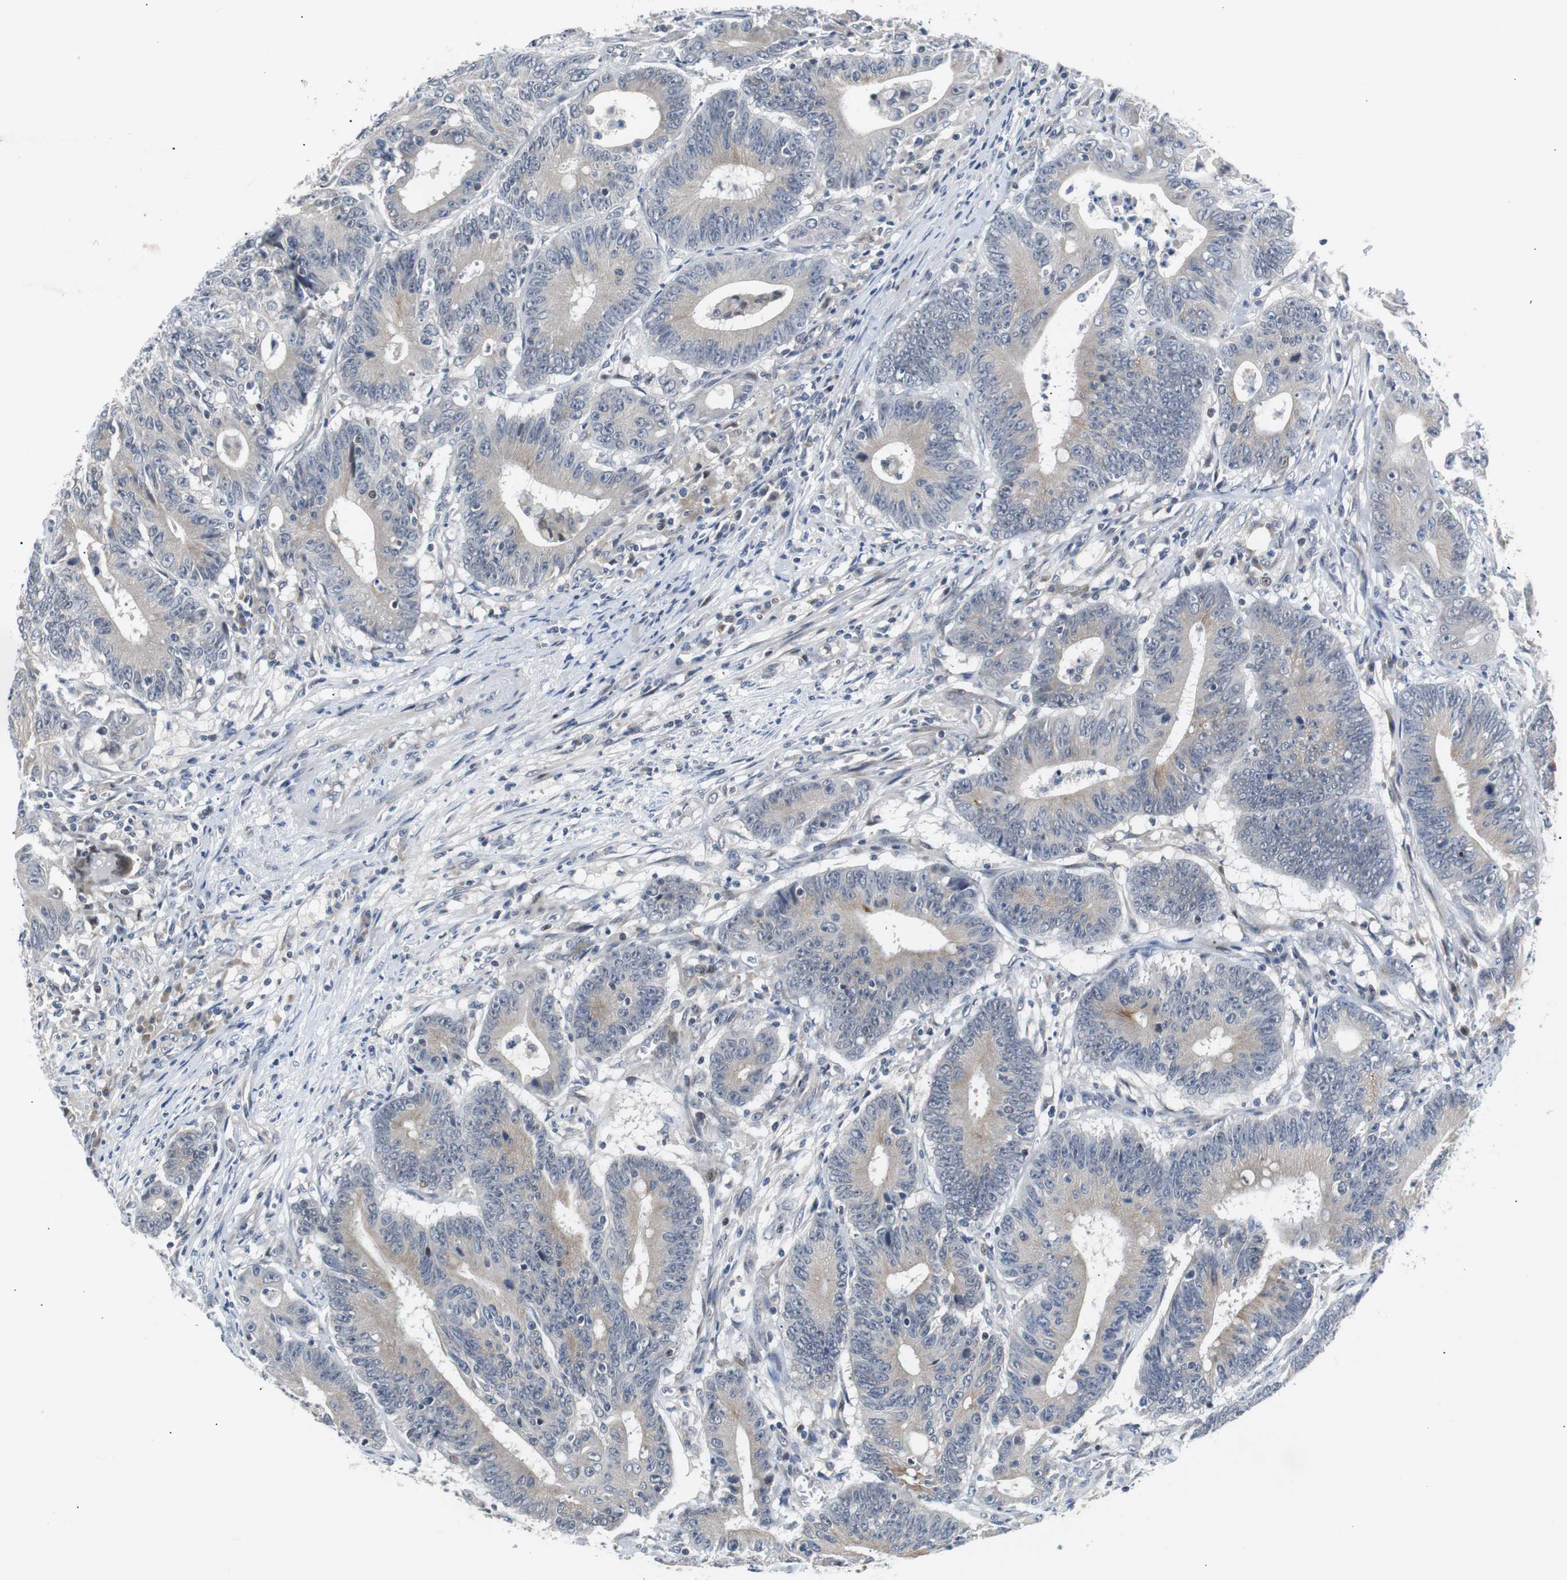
{"staining": {"intensity": "weak", "quantity": "<25%", "location": "cytoplasmic/membranous"}, "tissue": "colorectal cancer", "cell_type": "Tumor cells", "image_type": "cancer", "snomed": [{"axis": "morphology", "description": "Adenocarcinoma, NOS"}, {"axis": "topography", "description": "Colon"}], "caption": "This histopathology image is of colorectal cancer stained with immunohistochemistry to label a protein in brown with the nuclei are counter-stained blue. There is no staining in tumor cells. The staining is performed using DAB brown chromogen with nuclei counter-stained in using hematoxylin.", "gene": "MAP2K4", "patient": {"sex": "male", "age": 45}}